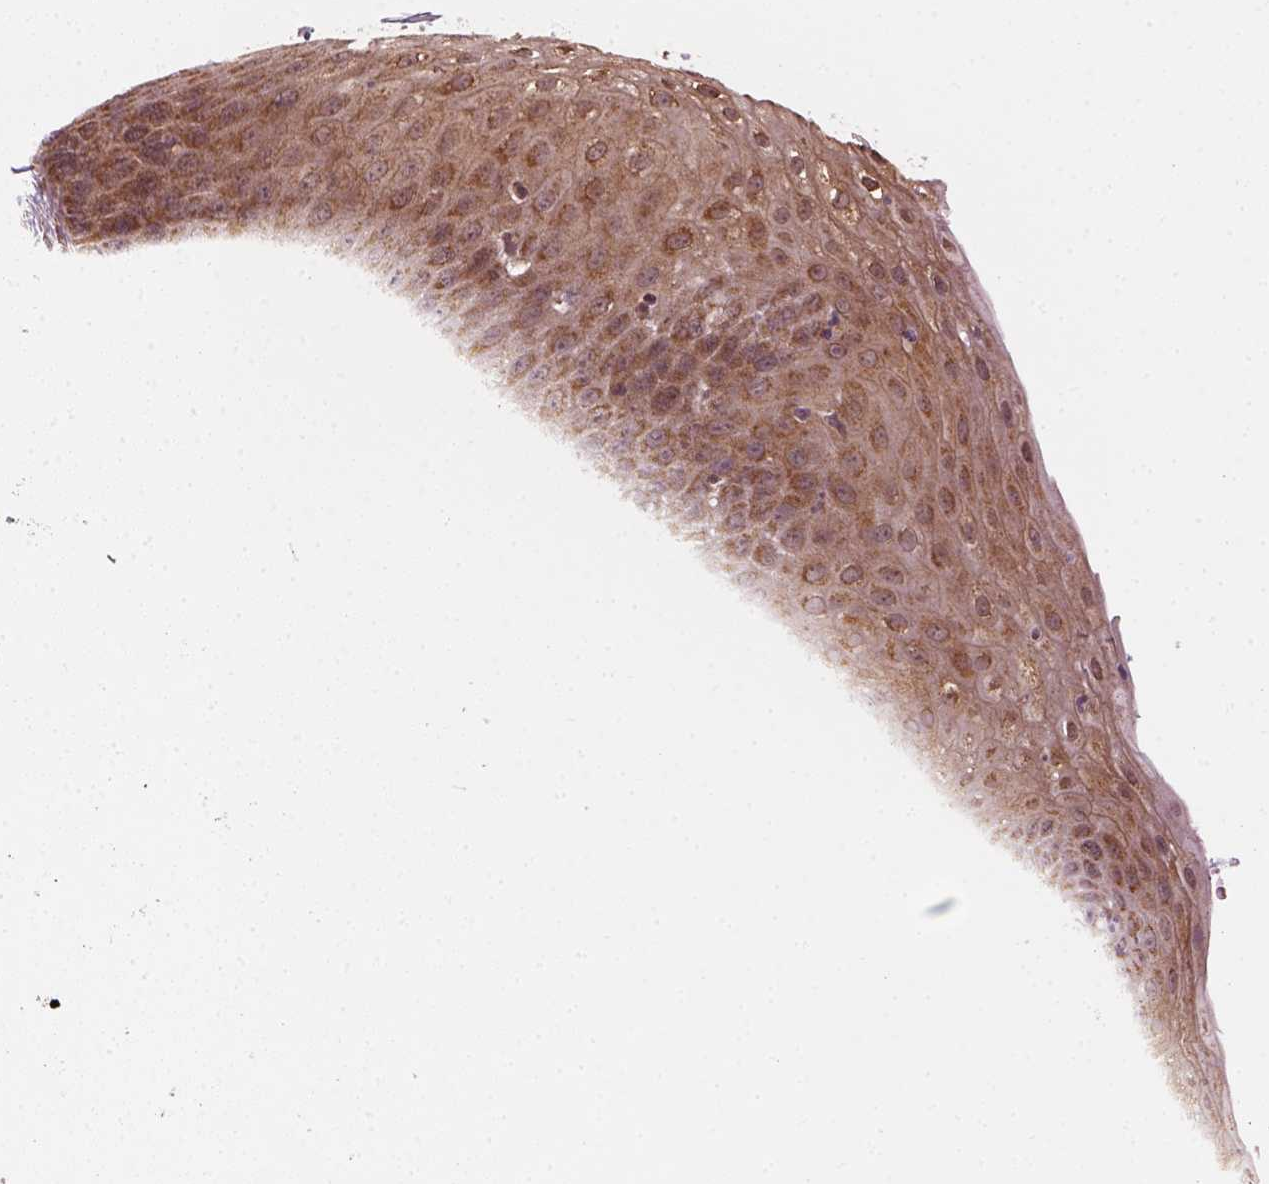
{"staining": {"intensity": "moderate", "quantity": ">75%", "location": "cytoplasmic/membranous,nuclear"}, "tissue": "esophagus", "cell_type": "Squamous epithelial cells", "image_type": "normal", "snomed": [{"axis": "morphology", "description": "Normal tissue, NOS"}, {"axis": "topography", "description": "Esophagus"}], "caption": "This micrograph shows IHC staining of normal esophagus, with medium moderate cytoplasmic/membranous,nuclear staining in approximately >75% of squamous epithelial cells.", "gene": "NUDT9", "patient": {"sex": "male", "age": 71}}